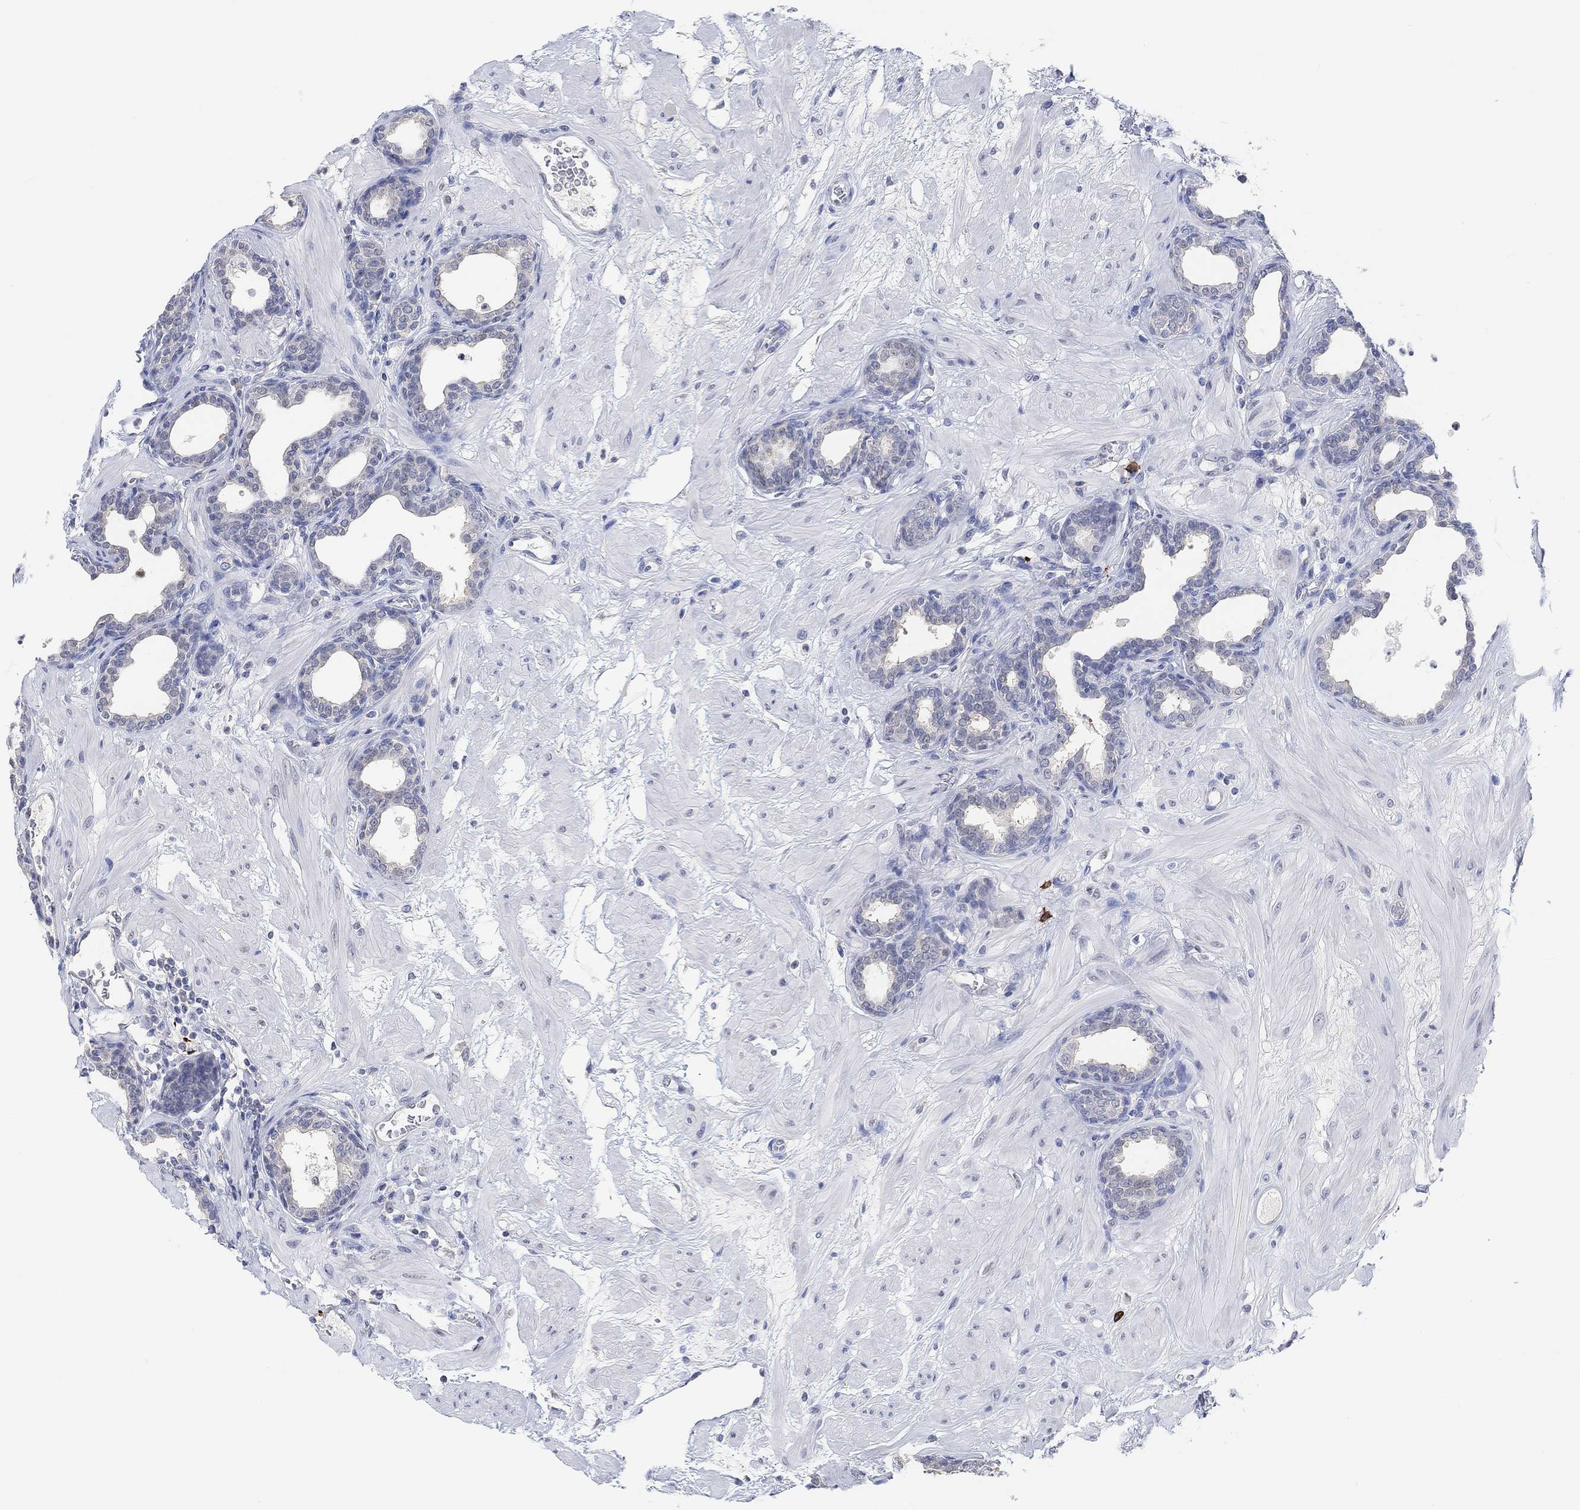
{"staining": {"intensity": "negative", "quantity": "none", "location": "none"}, "tissue": "prostate", "cell_type": "Glandular cells", "image_type": "normal", "snomed": [{"axis": "morphology", "description": "Normal tissue, NOS"}, {"axis": "topography", "description": "Prostate"}], "caption": "Glandular cells are negative for protein expression in unremarkable human prostate.", "gene": "MUC1", "patient": {"sex": "male", "age": 37}}